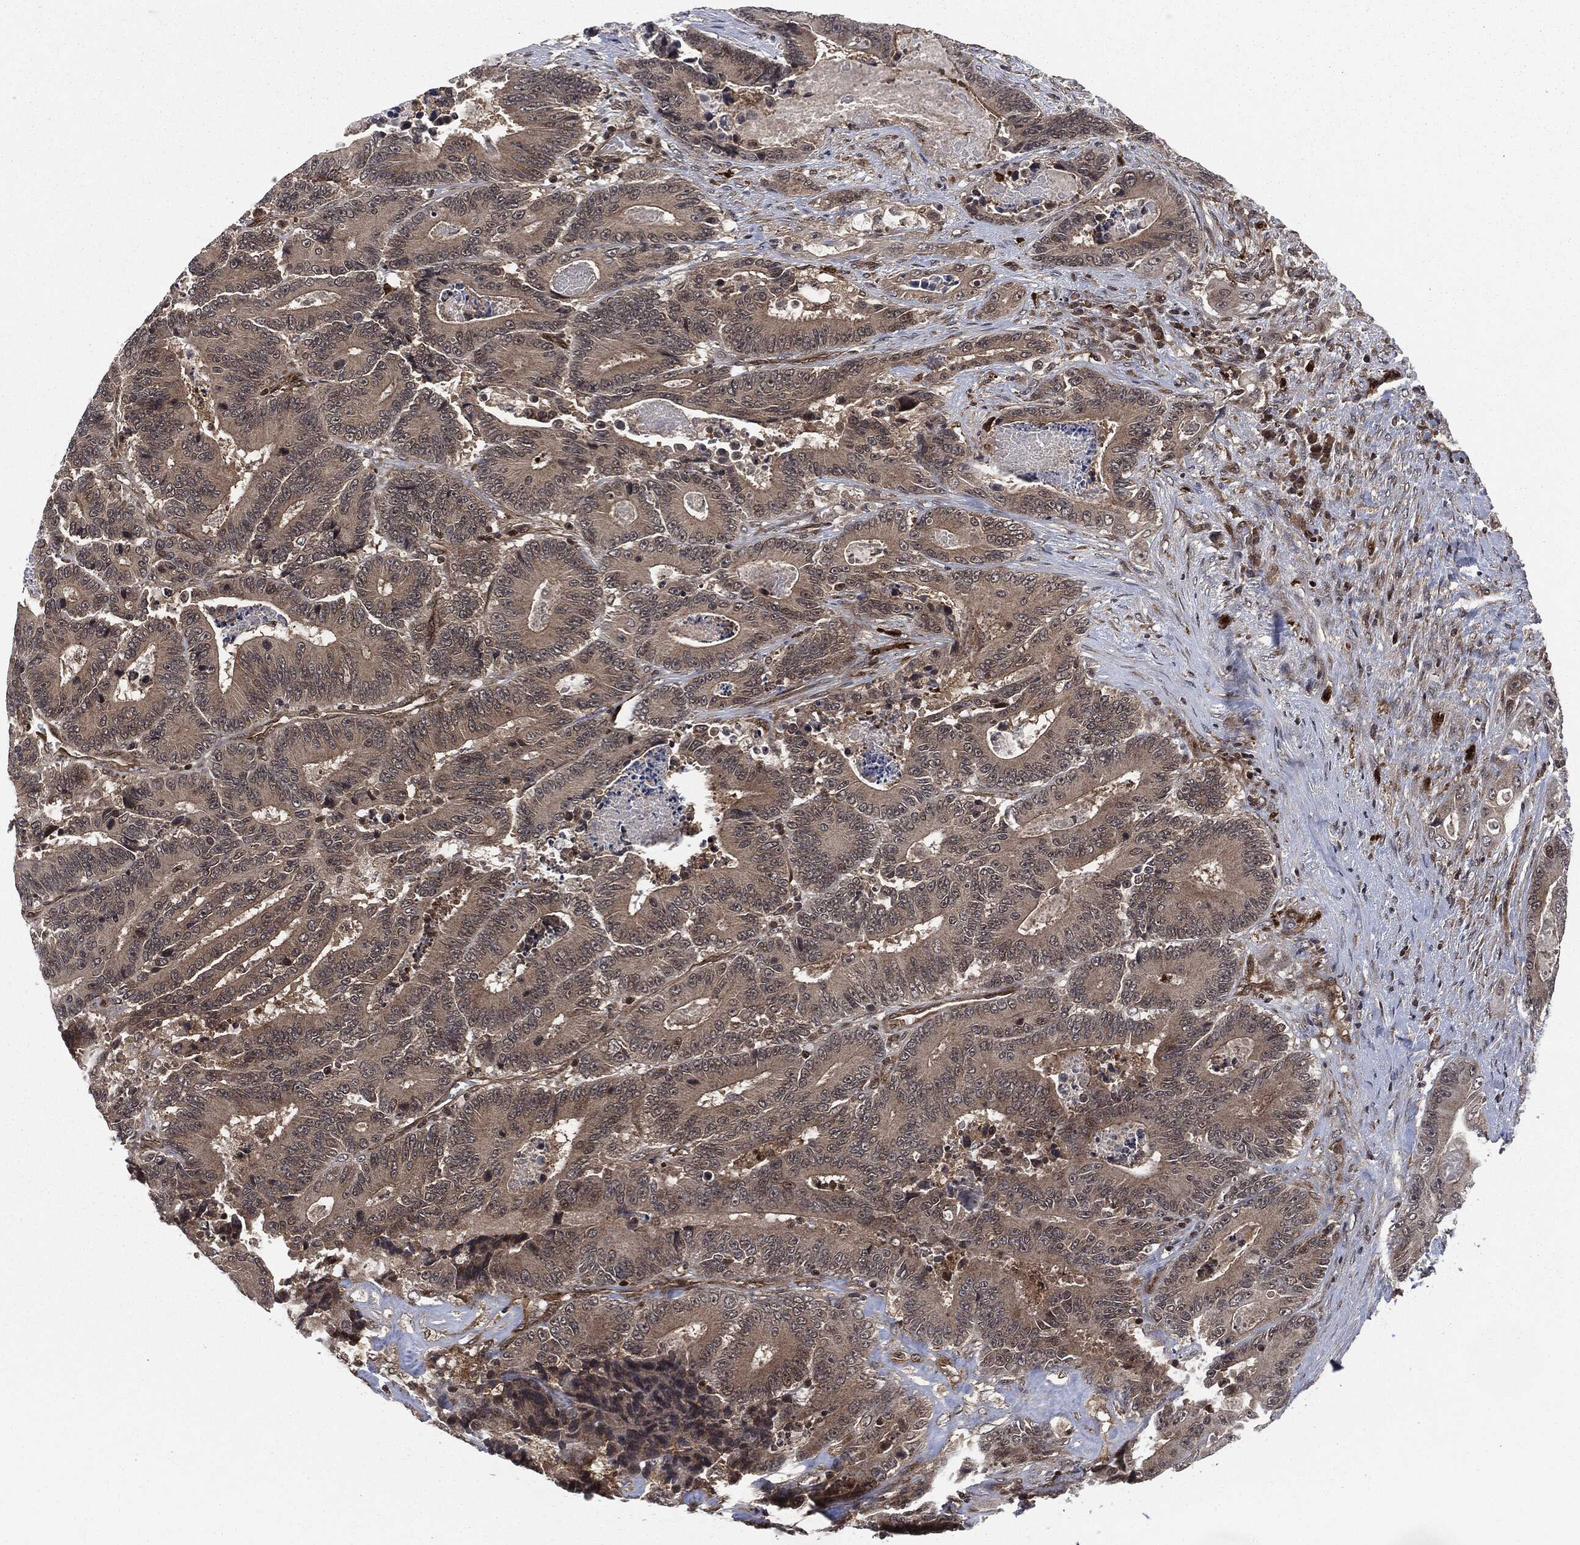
{"staining": {"intensity": "negative", "quantity": "none", "location": "none"}, "tissue": "colorectal cancer", "cell_type": "Tumor cells", "image_type": "cancer", "snomed": [{"axis": "morphology", "description": "Adenocarcinoma, NOS"}, {"axis": "topography", "description": "Colon"}], "caption": "This is an immunohistochemistry (IHC) photomicrograph of human colorectal cancer (adenocarcinoma). There is no positivity in tumor cells.", "gene": "HRAS", "patient": {"sex": "male", "age": 83}}